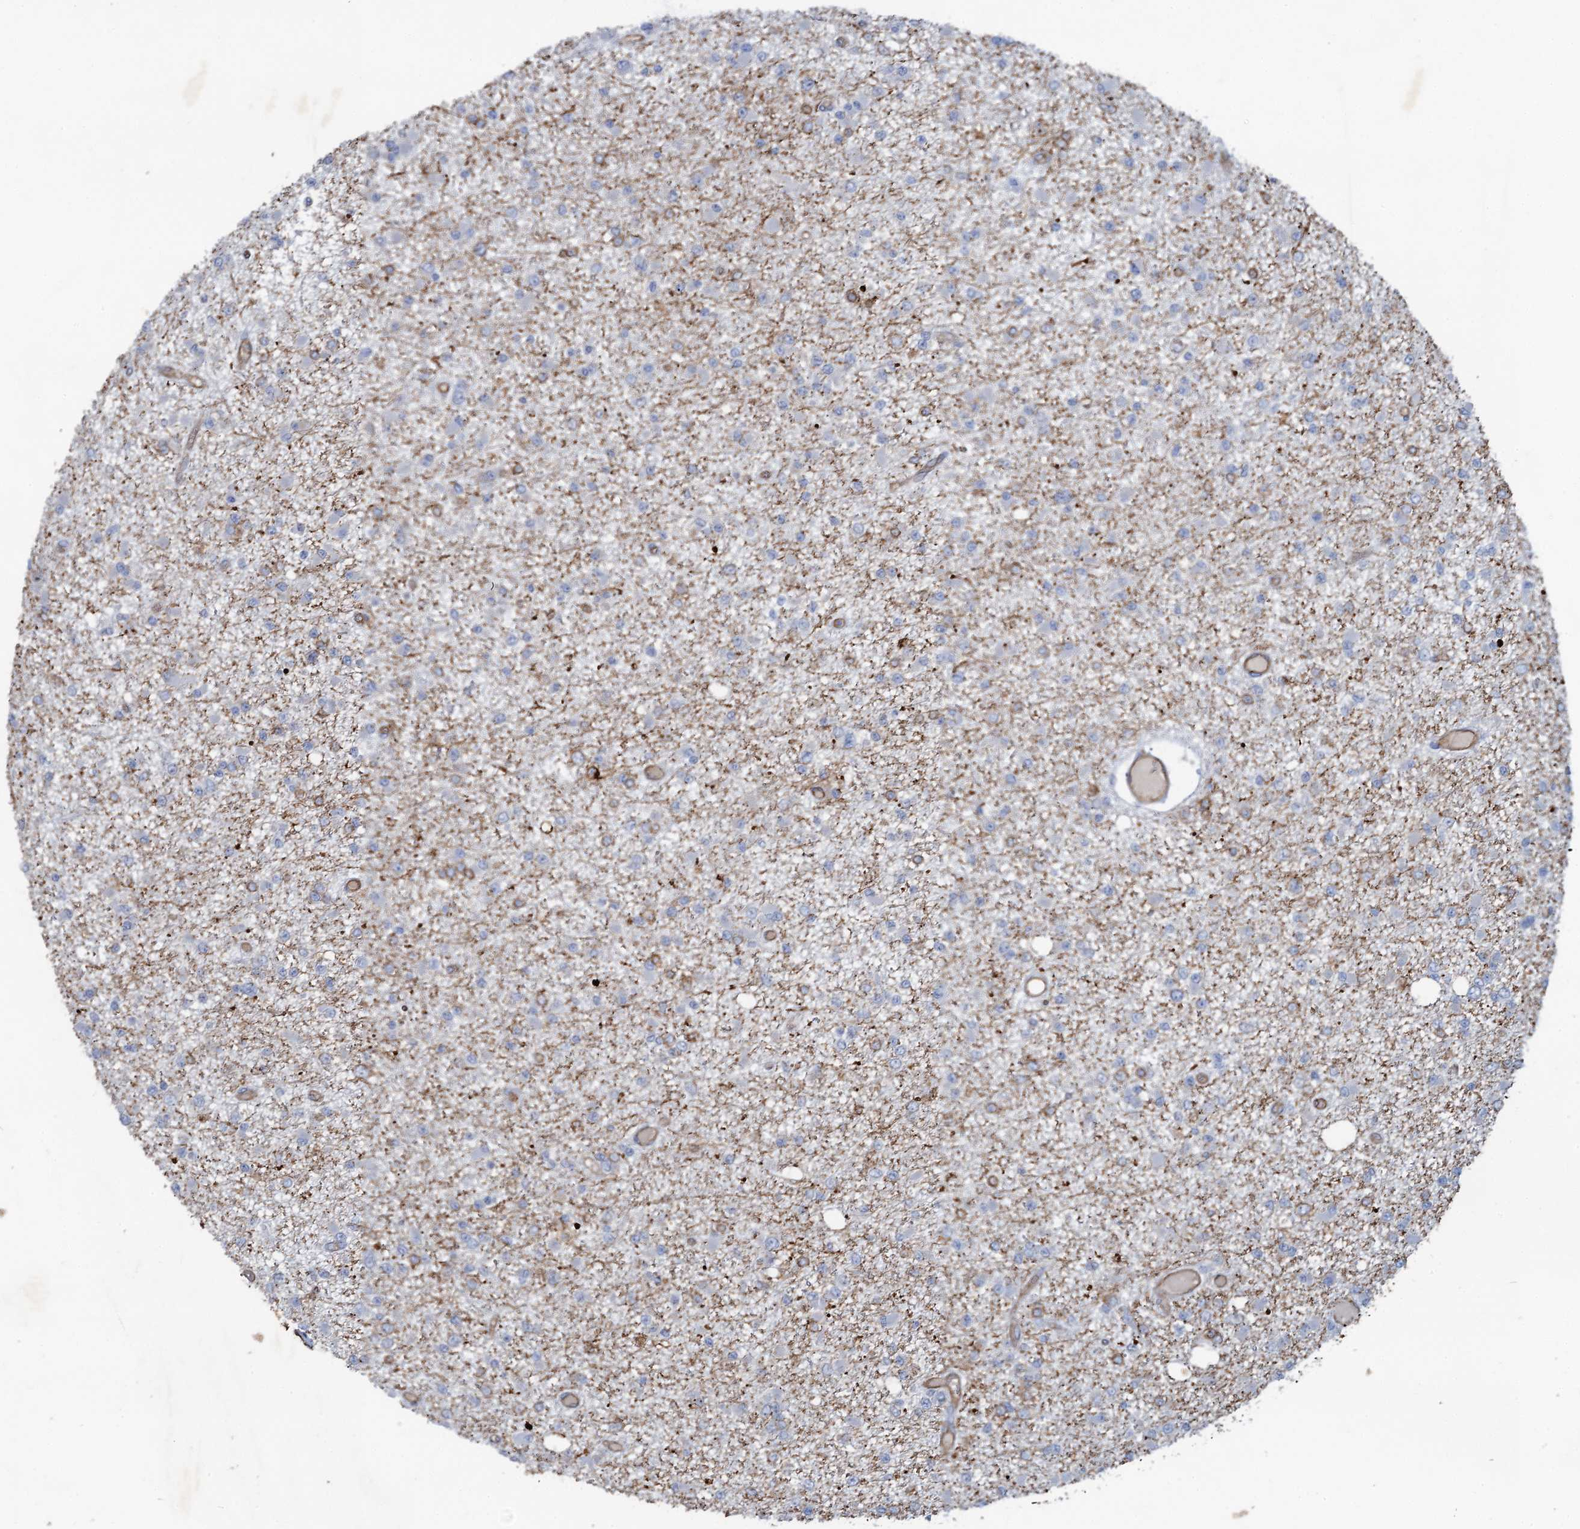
{"staining": {"intensity": "negative", "quantity": "none", "location": "none"}, "tissue": "glioma", "cell_type": "Tumor cells", "image_type": "cancer", "snomed": [{"axis": "morphology", "description": "Glioma, malignant, Low grade"}, {"axis": "topography", "description": "Brain"}], "caption": "Human glioma stained for a protein using immunohistochemistry (IHC) reveals no expression in tumor cells.", "gene": "PLLP", "patient": {"sex": "female", "age": 22}}